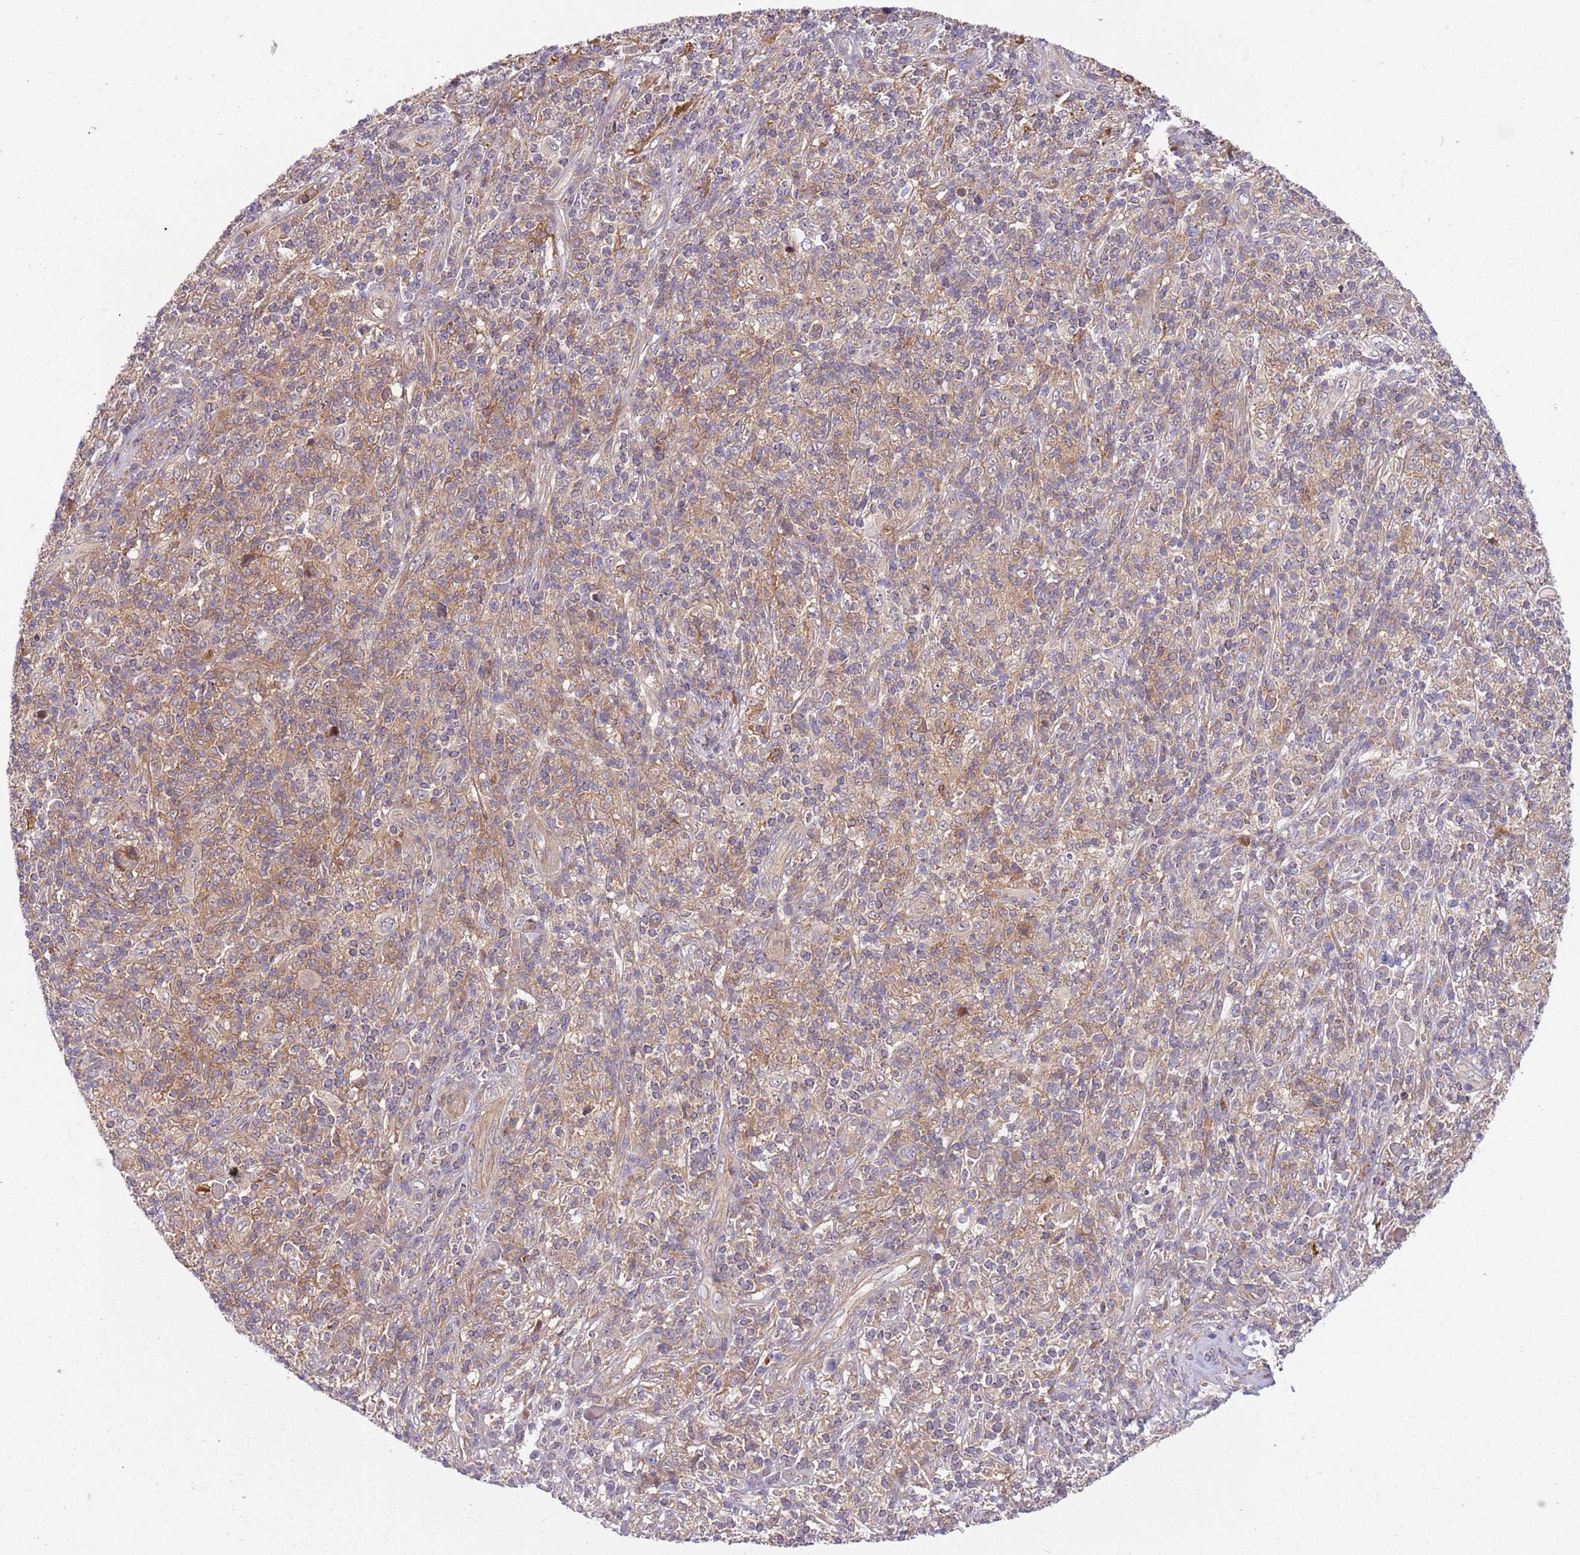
{"staining": {"intensity": "moderate", "quantity": "25%-75%", "location": "cytoplasmic/membranous"}, "tissue": "melanoma", "cell_type": "Tumor cells", "image_type": "cancer", "snomed": [{"axis": "morphology", "description": "Malignant melanoma, NOS"}, {"axis": "topography", "description": "Skin"}], "caption": "About 25%-75% of tumor cells in human melanoma display moderate cytoplasmic/membranous protein staining as visualized by brown immunohistochemical staining.", "gene": "GGA1", "patient": {"sex": "male", "age": 66}}